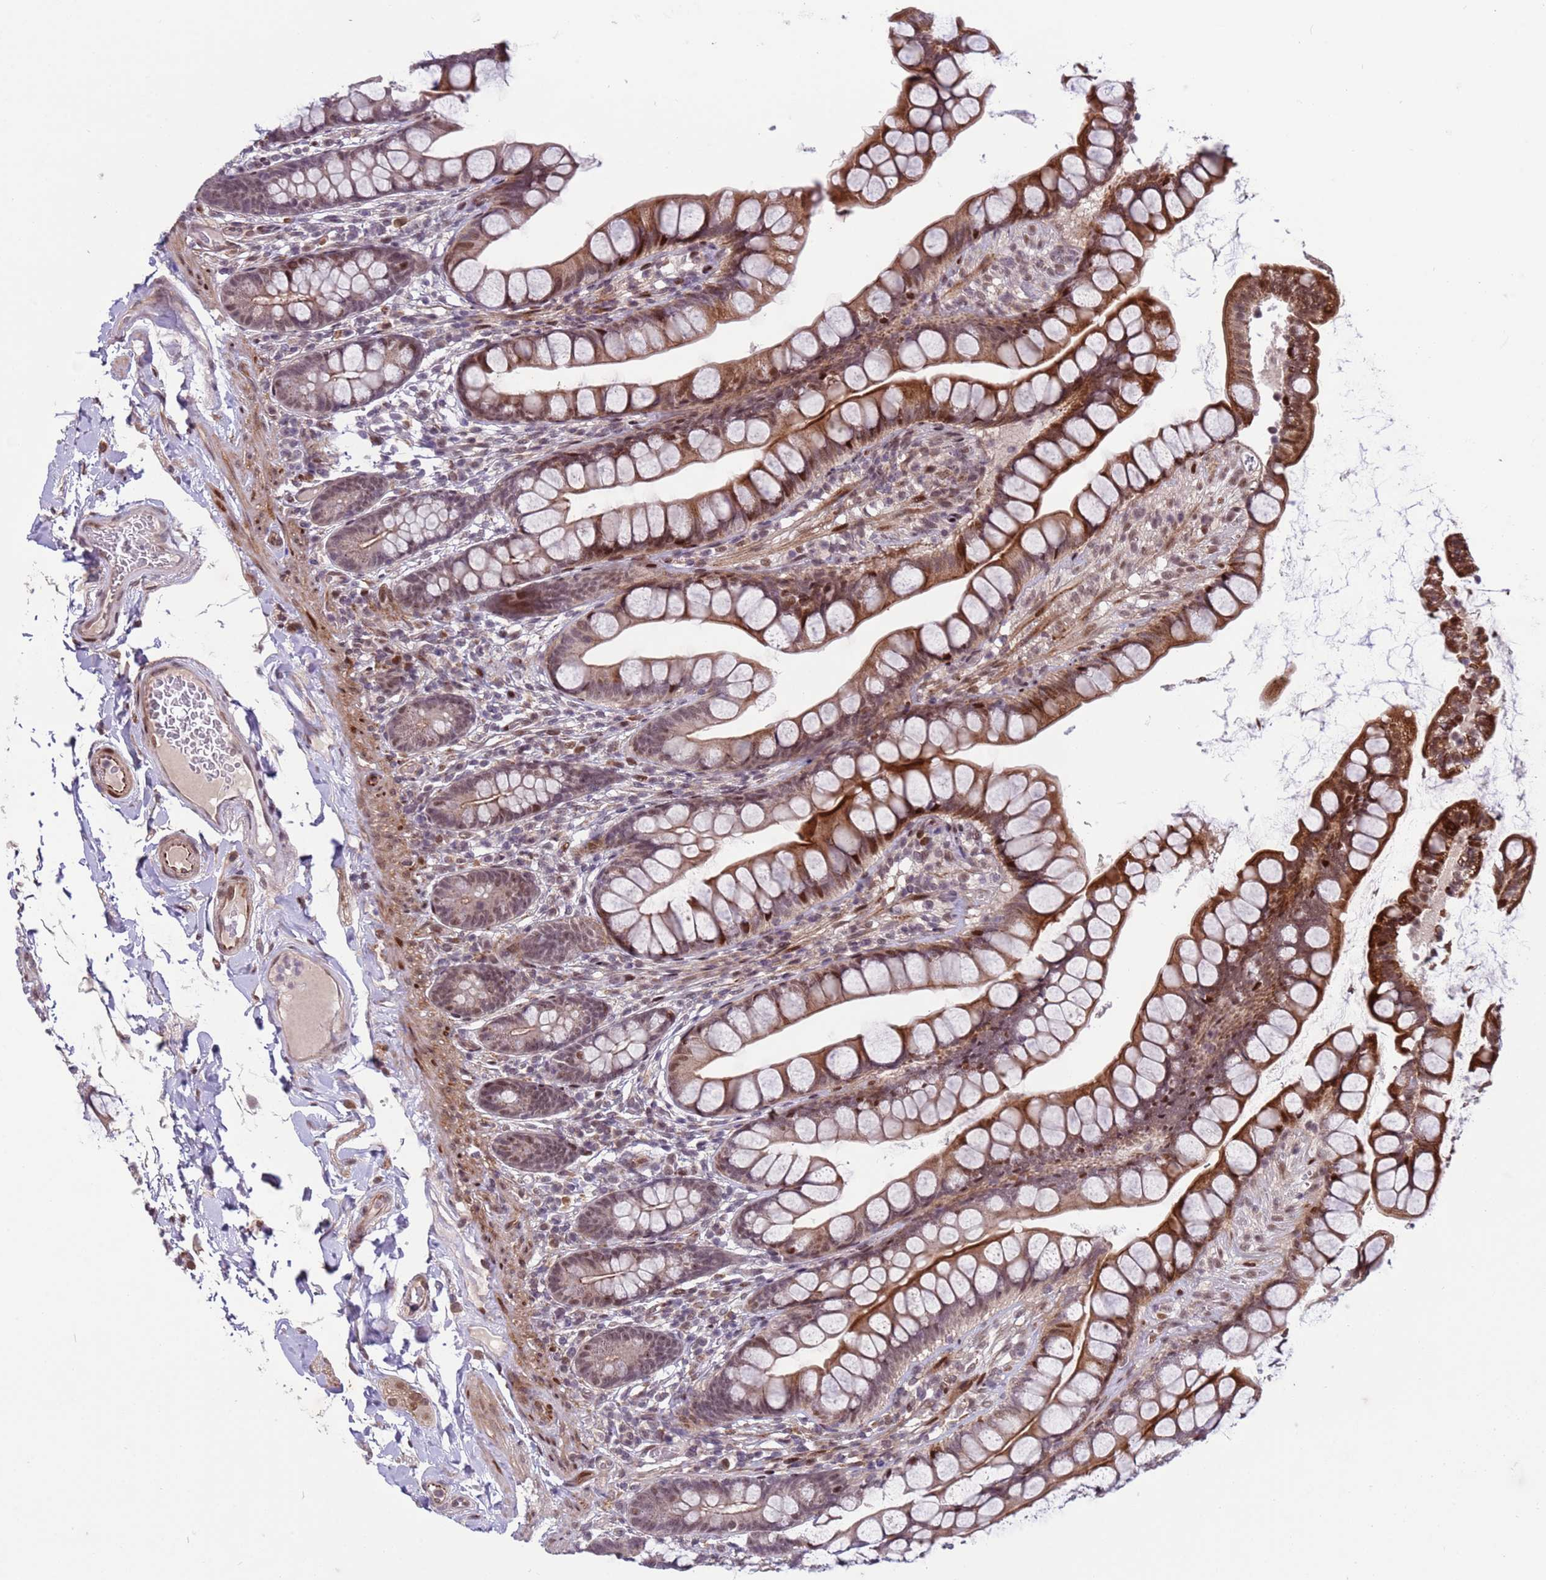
{"staining": {"intensity": "moderate", "quantity": "25%-75%", "location": "cytoplasmic/membranous,nuclear"}, "tissue": "small intestine", "cell_type": "Glandular cells", "image_type": "normal", "snomed": [{"axis": "morphology", "description": "Normal tissue, NOS"}, {"axis": "topography", "description": "Small intestine"}], "caption": "A brown stain highlights moderate cytoplasmic/membranous,nuclear expression of a protein in glandular cells of unremarkable human small intestine. (brown staining indicates protein expression, while blue staining denotes nuclei).", "gene": "SHC3", "patient": {"sex": "male", "age": 70}}